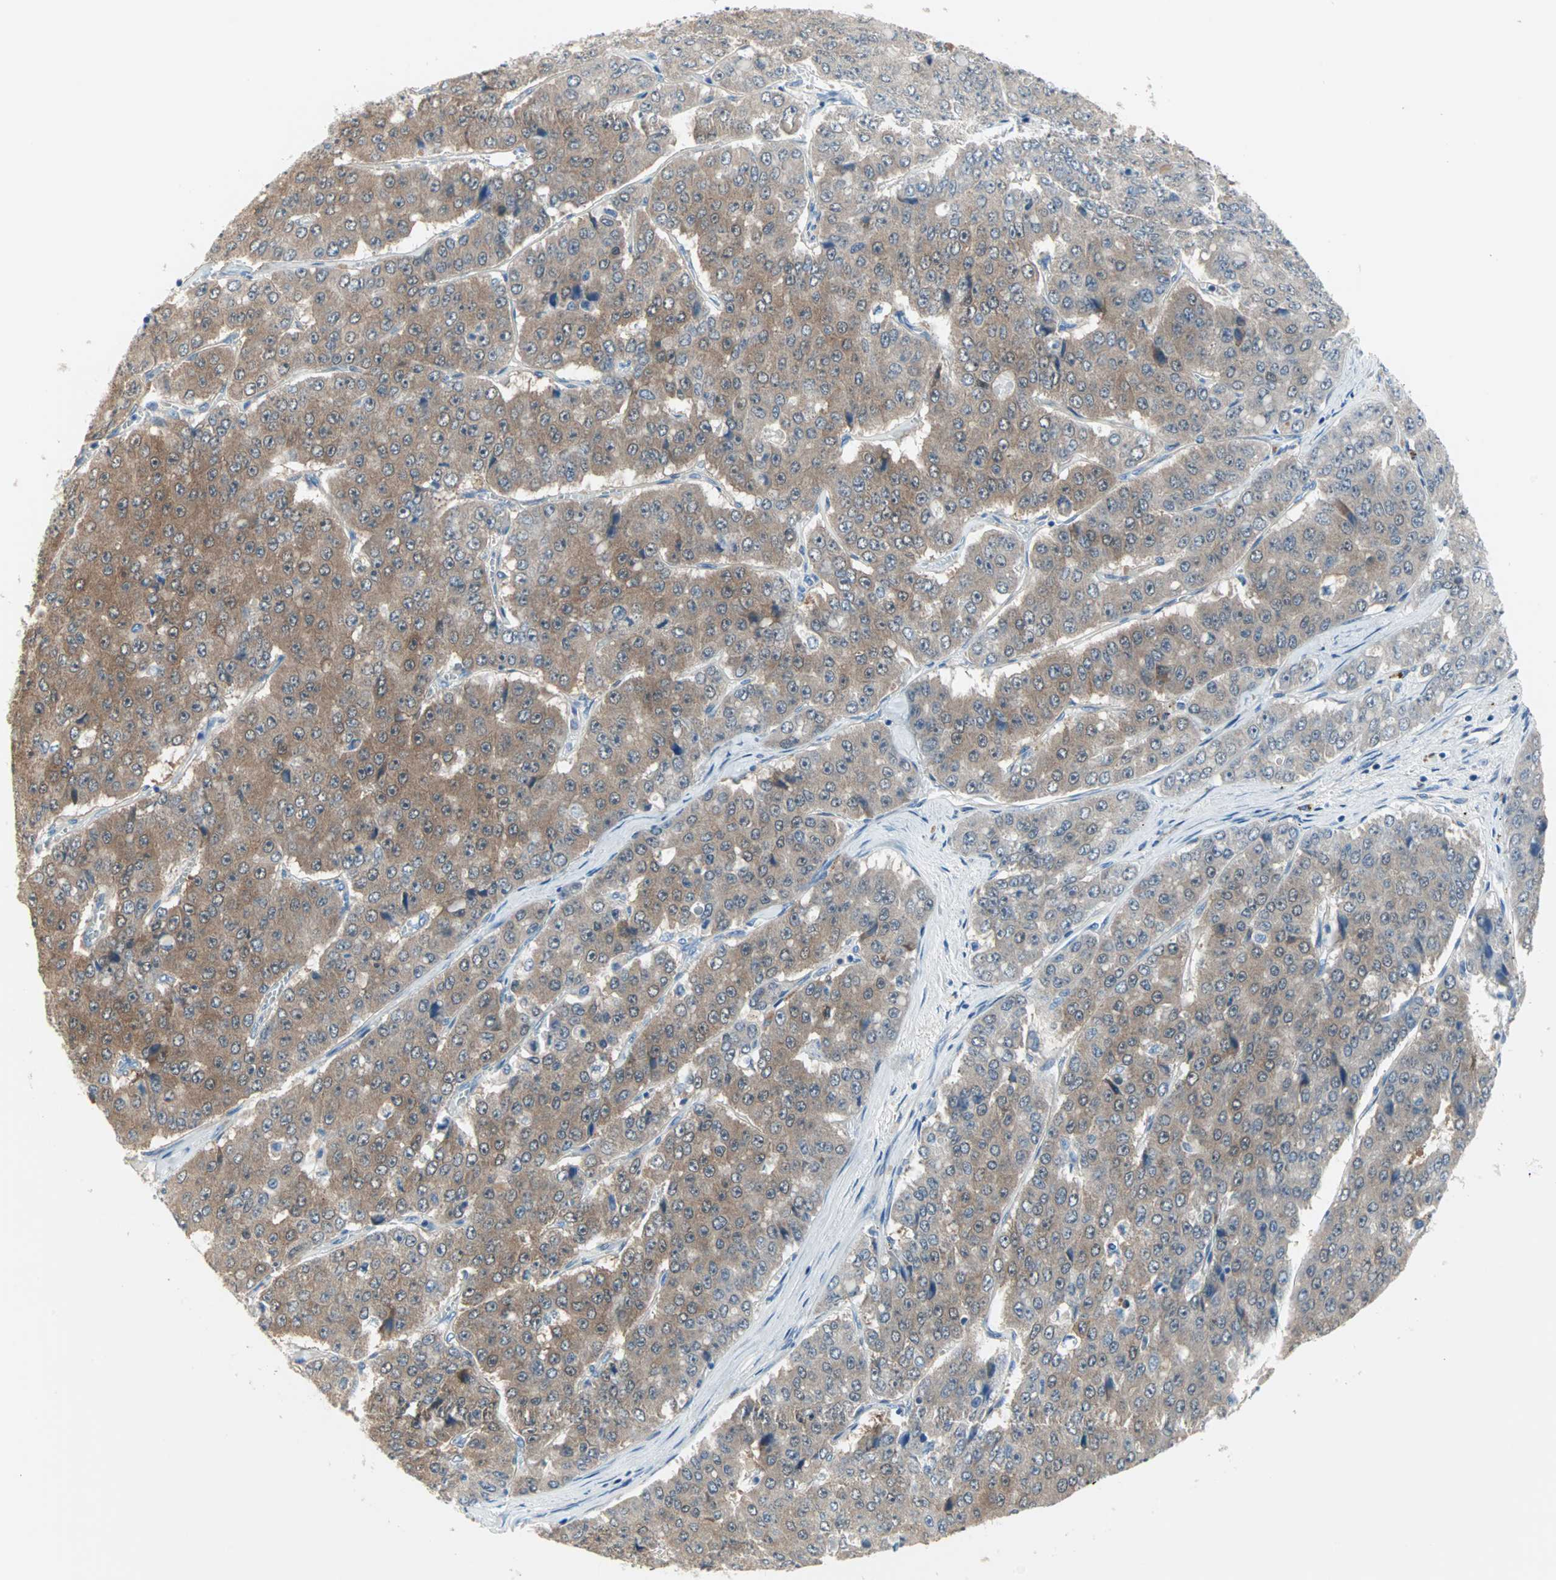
{"staining": {"intensity": "moderate", "quantity": ">75%", "location": "cytoplasmic/membranous"}, "tissue": "pancreatic cancer", "cell_type": "Tumor cells", "image_type": "cancer", "snomed": [{"axis": "morphology", "description": "Adenocarcinoma, NOS"}, {"axis": "topography", "description": "Pancreas"}], "caption": "Immunohistochemical staining of human pancreatic cancer (adenocarcinoma) displays moderate cytoplasmic/membranous protein expression in approximately >75% of tumor cells.", "gene": "MPI", "patient": {"sex": "male", "age": 50}}